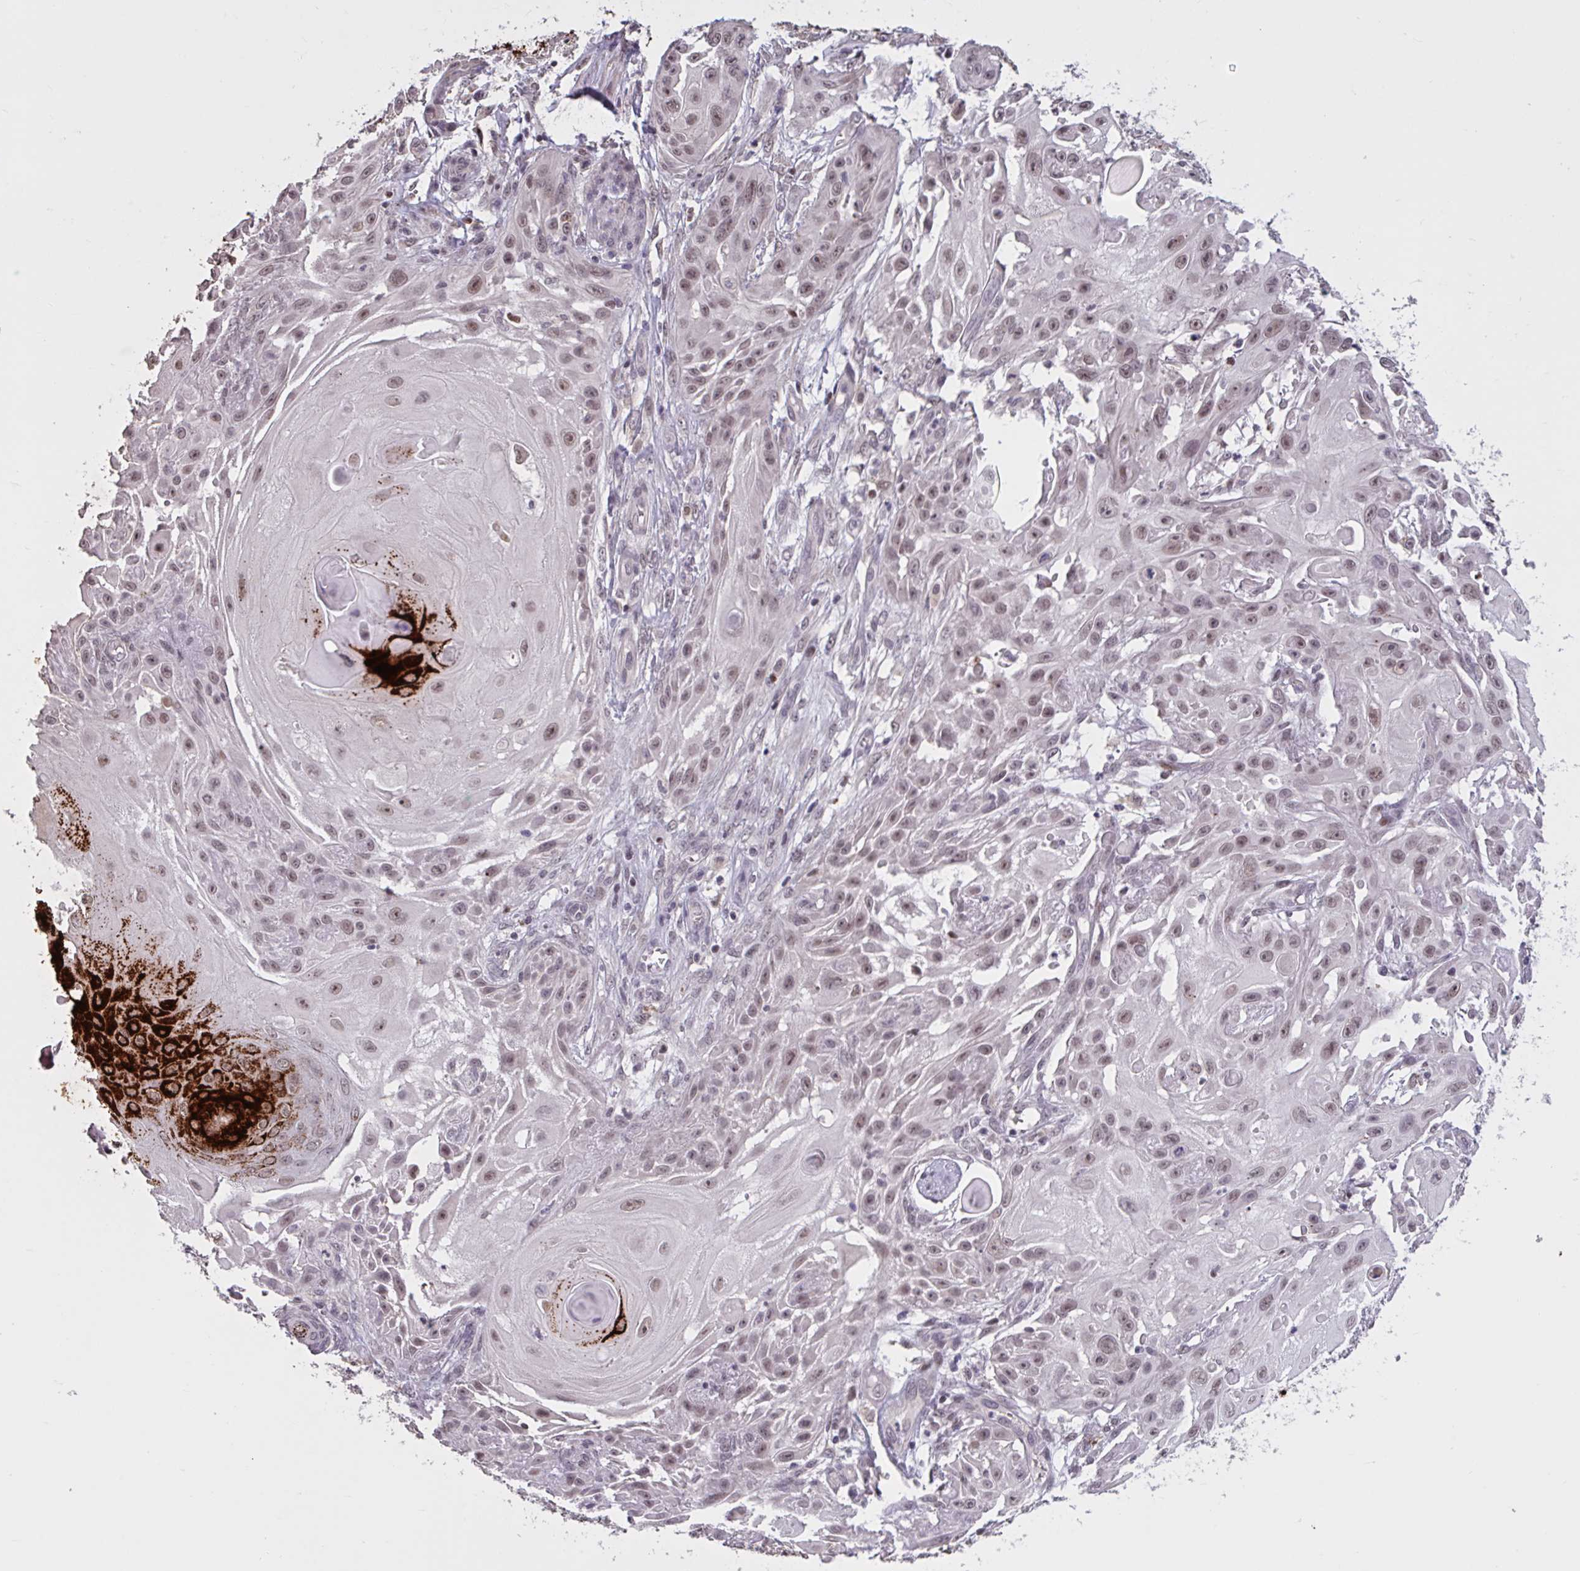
{"staining": {"intensity": "weak", "quantity": ">75%", "location": "nuclear"}, "tissue": "skin cancer", "cell_type": "Tumor cells", "image_type": "cancer", "snomed": [{"axis": "morphology", "description": "Squamous cell carcinoma, NOS"}, {"axis": "topography", "description": "Skin"}], "caption": "The photomicrograph exhibits a brown stain indicating the presence of a protein in the nuclear of tumor cells in skin cancer (squamous cell carcinoma).", "gene": "ZNF414", "patient": {"sex": "female", "age": 91}}